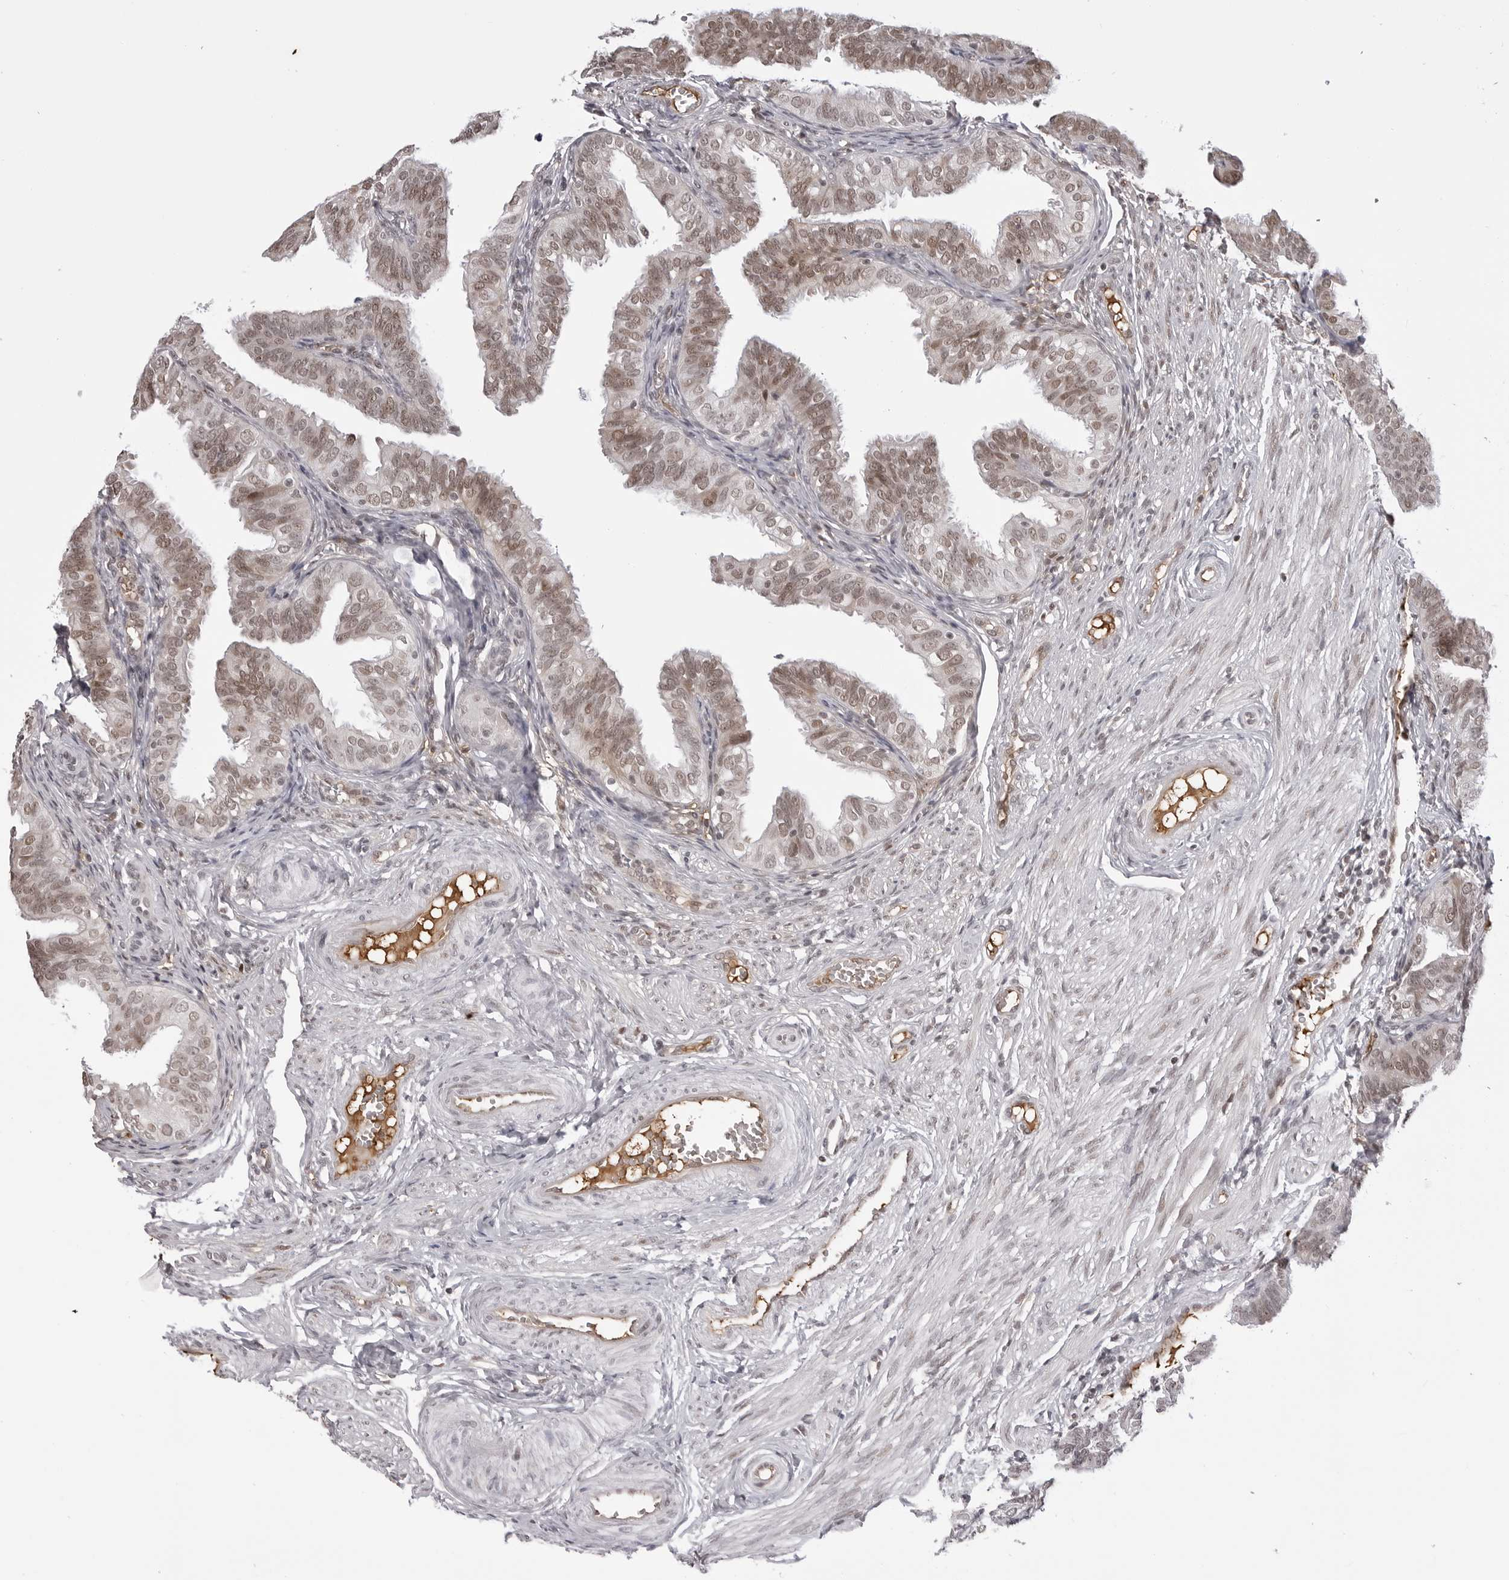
{"staining": {"intensity": "moderate", "quantity": ">75%", "location": "nuclear"}, "tissue": "fallopian tube", "cell_type": "Glandular cells", "image_type": "normal", "snomed": [{"axis": "morphology", "description": "Normal tissue, NOS"}, {"axis": "topography", "description": "Fallopian tube"}], "caption": "A brown stain shows moderate nuclear positivity of a protein in glandular cells of normal human fallopian tube.", "gene": "PHF3", "patient": {"sex": "female", "age": 35}}